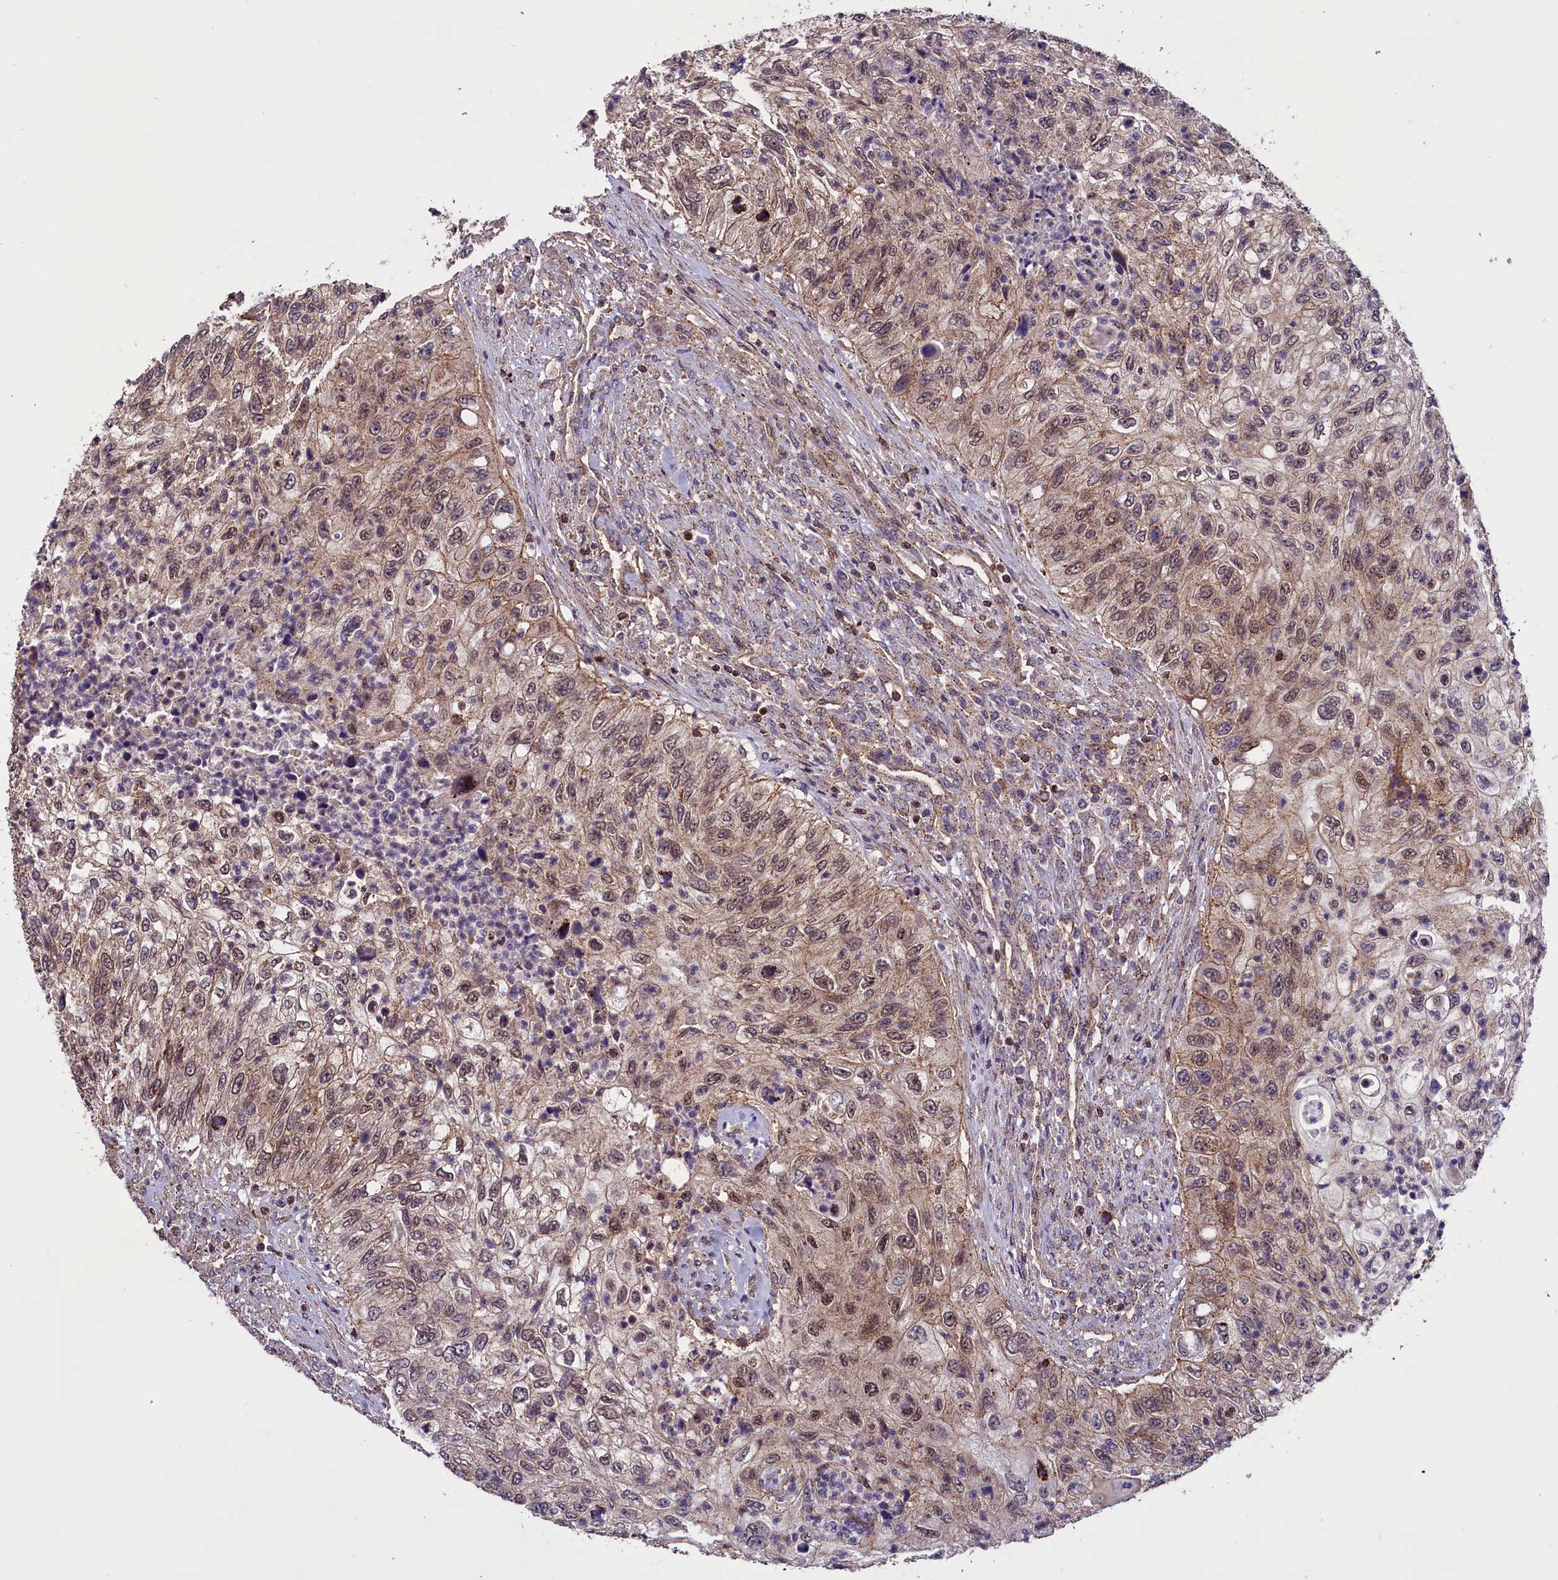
{"staining": {"intensity": "weak", "quantity": "25%-75%", "location": "cytoplasmic/membranous,nuclear"}, "tissue": "urothelial cancer", "cell_type": "Tumor cells", "image_type": "cancer", "snomed": [{"axis": "morphology", "description": "Urothelial carcinoma, High grade"}, {"axis": "topography", "description": "Urinary bladder"}], "caption": "The immunohistochemical stain highlights weak cytoplasmic/membranous and nuclear staining in tumor cells of urothelial cancer tissue. The protein of interest is stained brown, and the nuclei are stained in blue (DAB IHC with brightfield microscopy, high magnification).", "gene": "IST1", "patient": {"sex": "female", "age": 60}}